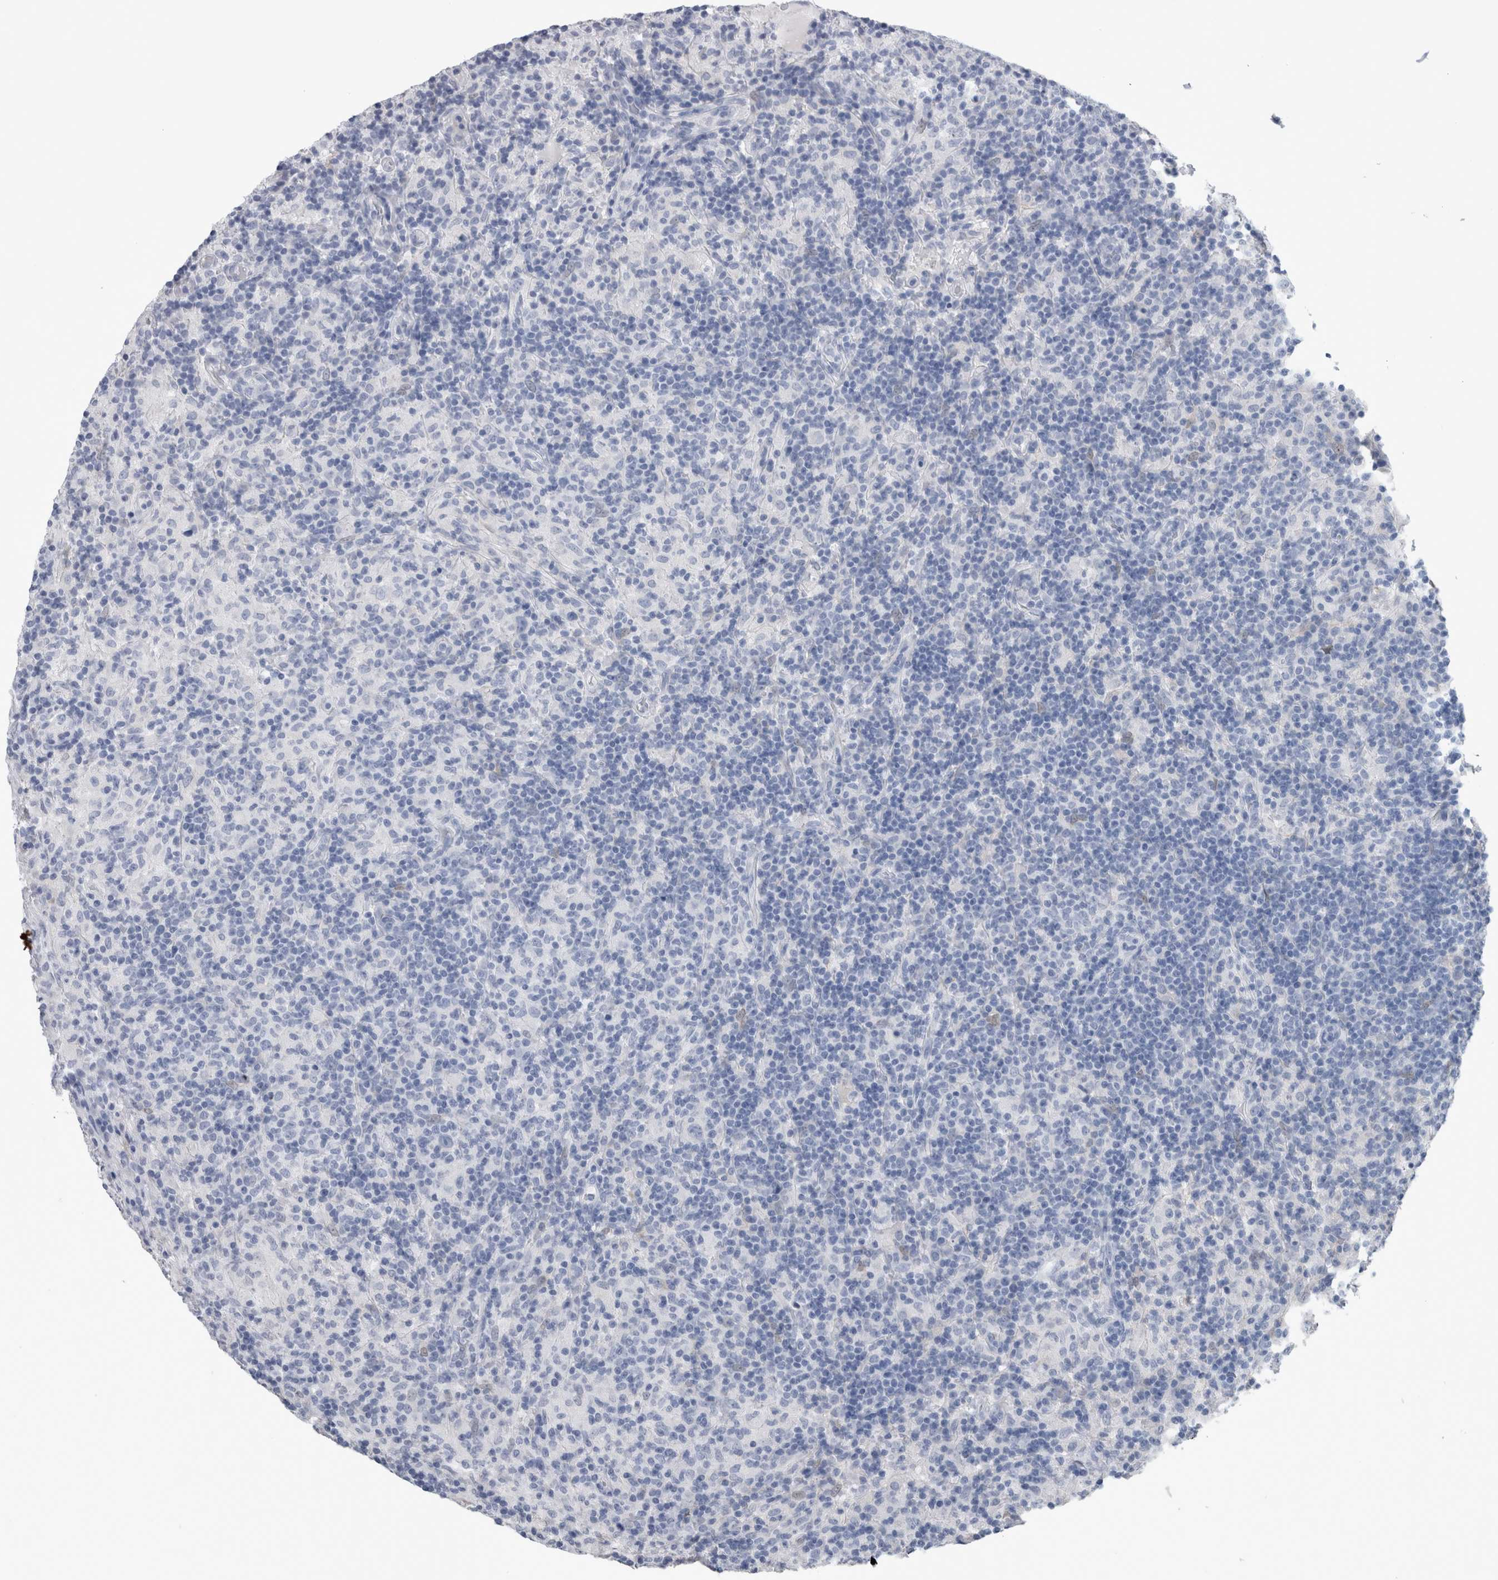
{"staining": {"intensity": "negative", "quantity": "none", "location": "none"}, "tissue": "lymphoma", "cell_type": "Tumor cells", "image_type": "cancer", "snomed": [{"axis": "morphology", "description": "Hodgkin's disease, NOS"}, {"axis": "topography", "description": "Lymph node"}], "caption": "Tumor cells show no significant protein expression in lymphoma. (DAB (3,3'-diaminobenzidine) immunohistochemistry with hematoxylin counter stain).", "gene": "CA8", "patient": {"sex": "male", "age": 70}}